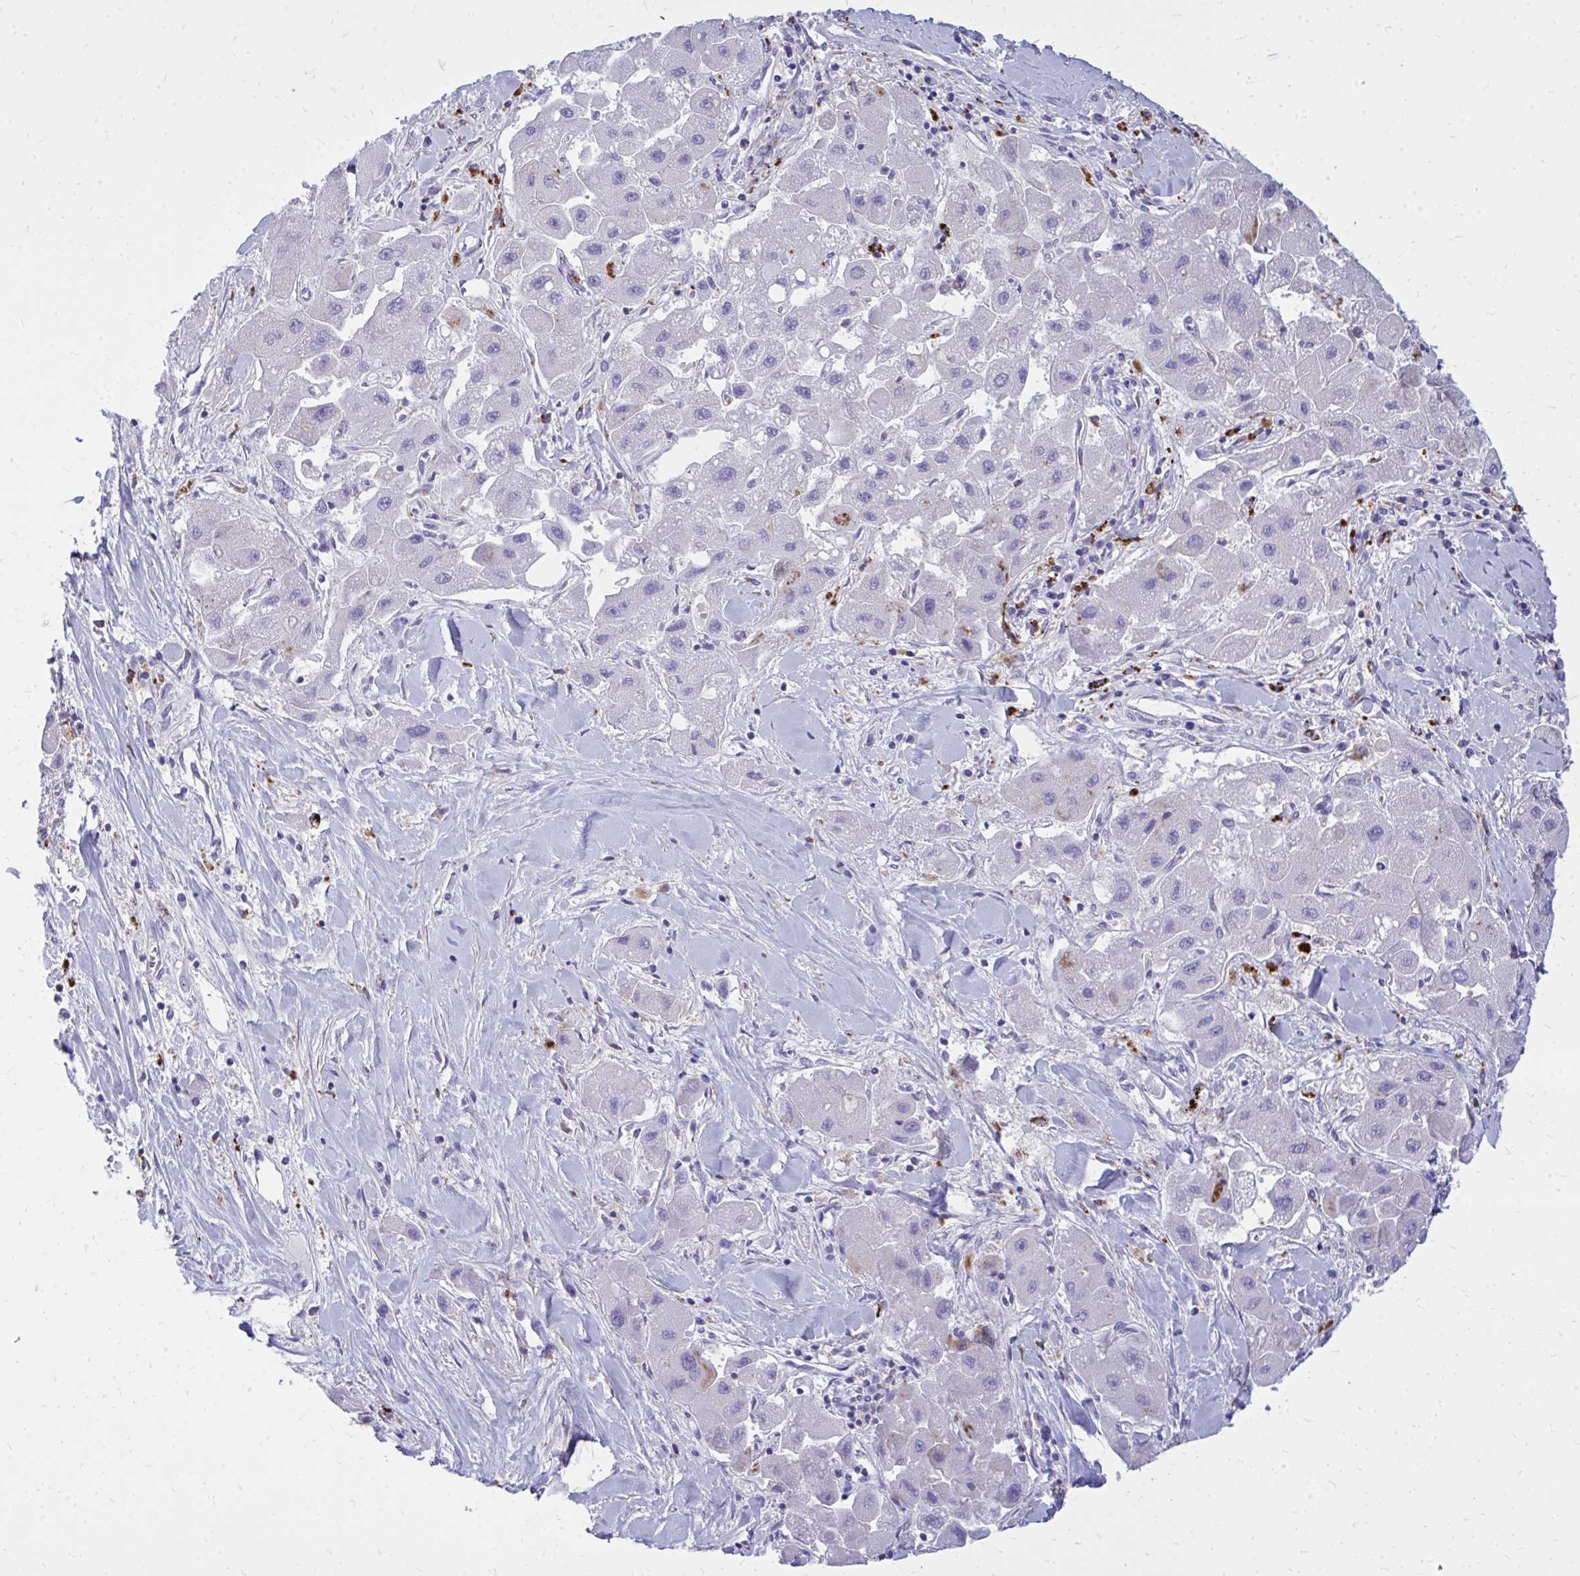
{"staining": {"intensity": "moderate", "quantity": "<25%", "location": "cytoplasmic/membranous"}, "tissue": "liver cancer", "cell_type": "Tumor cells", "image_type": "cancer", "snomed": [{"axis": "morphology", "description": "Carcinoma, Hepatocellular, NOS"}, {"axis": "topography", "description": "Liver"}], "caption": "High-magnification brightfield microscopy of liver cancer stained with DAB (brown) and counterstained with hematoxylin (blue). tumor cells exhibit moderate cytoplasmic/membranous expression is present in approximately<25% of cells.", "gene": "TP53I11", "patient": {"sex": "male", "age": 24}}